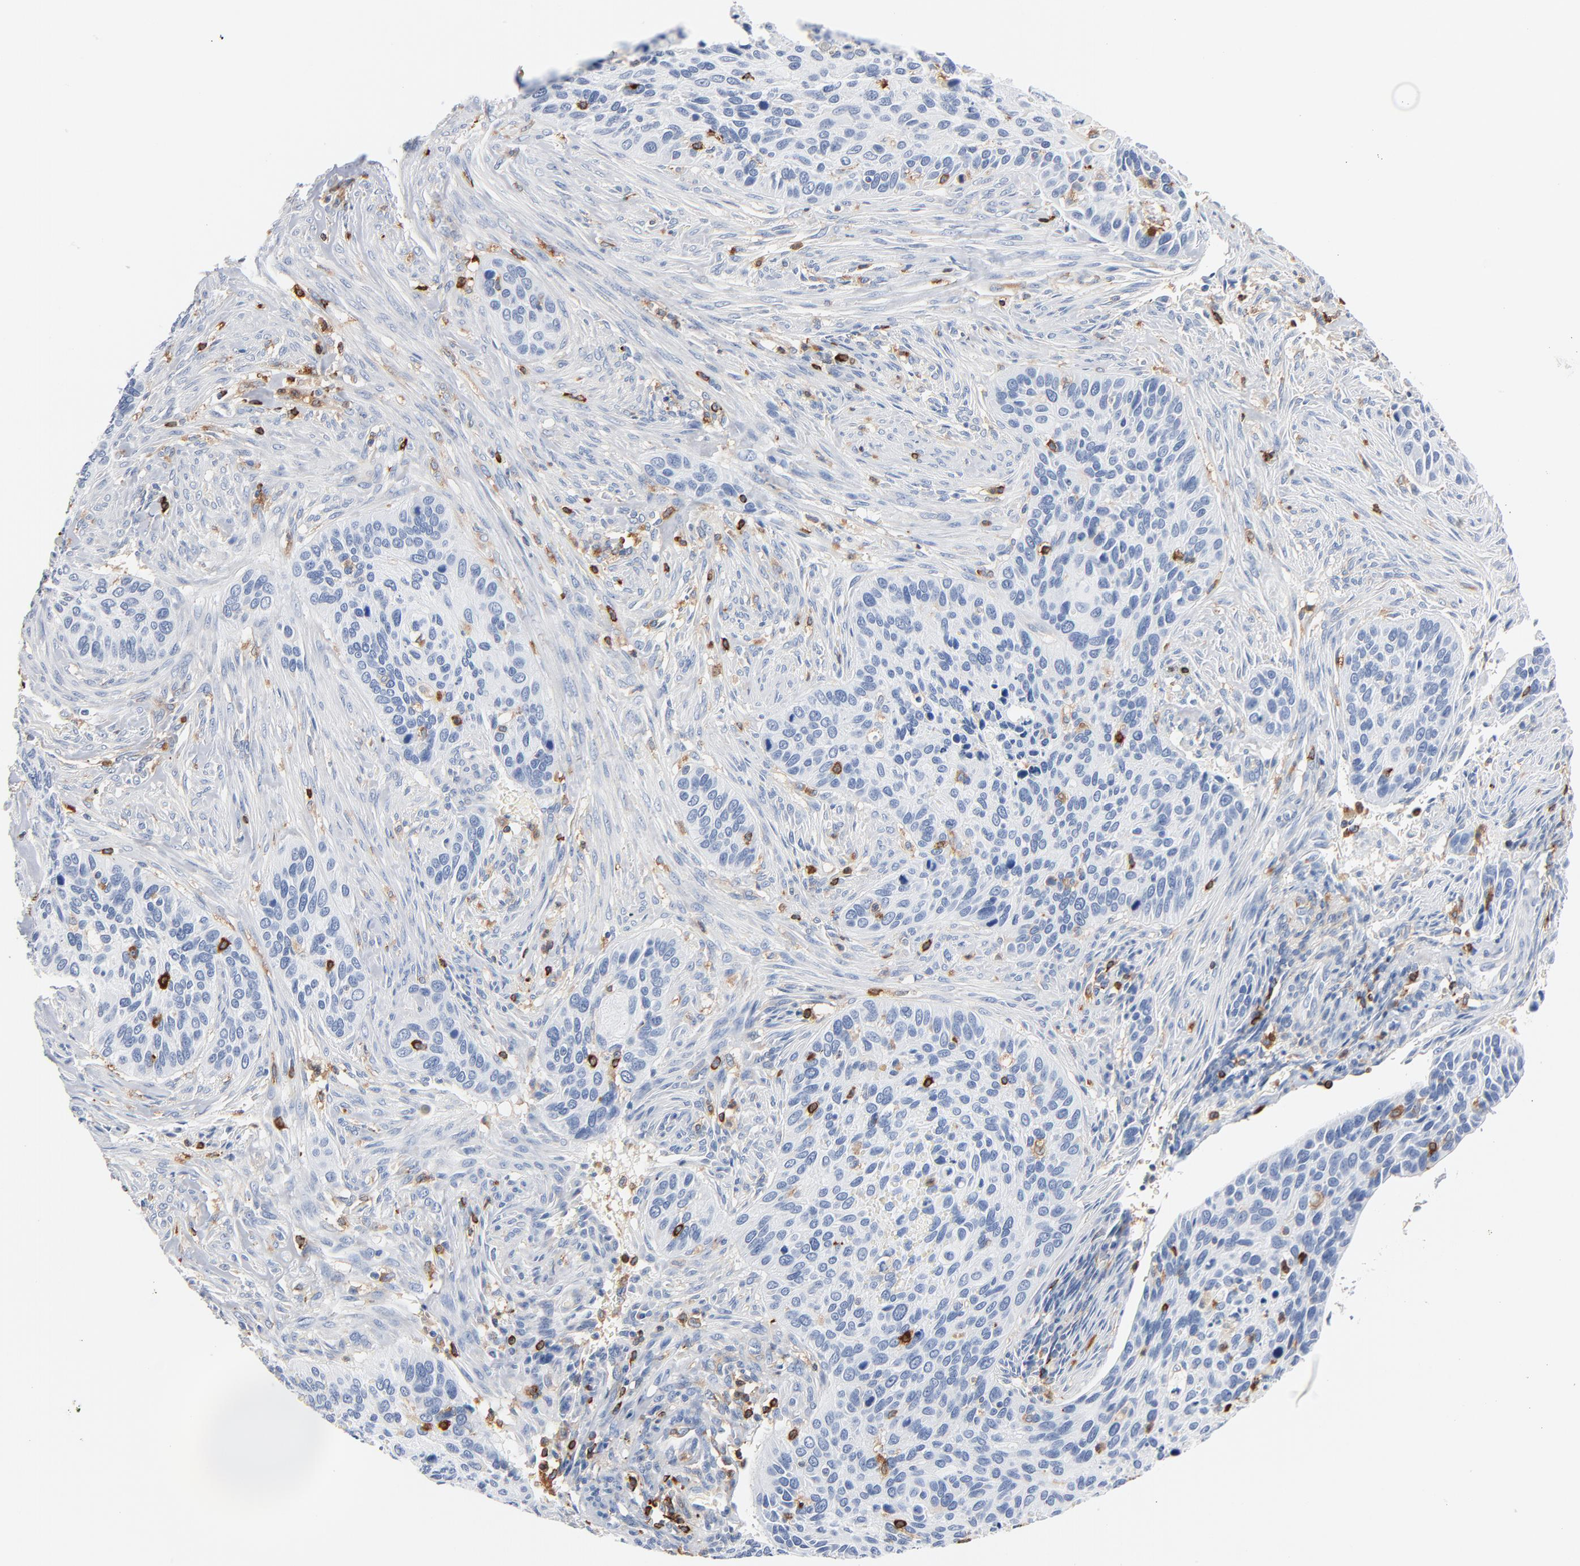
{"staining": {"intensity": "negative", "quantity": "none", "location": "none"}, "tissue": "cervical cancer", "cell_type": "Tumor cells", "image_type": "cancer", "snomed": [{"axis": "morphology", "description": "Adenocarcinoma, NOS"}, {"axis": "topography", "description": "Cervix"}], "caption": "Immunohistochemistry of human cervical adenocarcinoma reveals no positivity in tumor cells.", "gene": "SH3KBP1", "patient": {"sex": "female", "age": 29}}